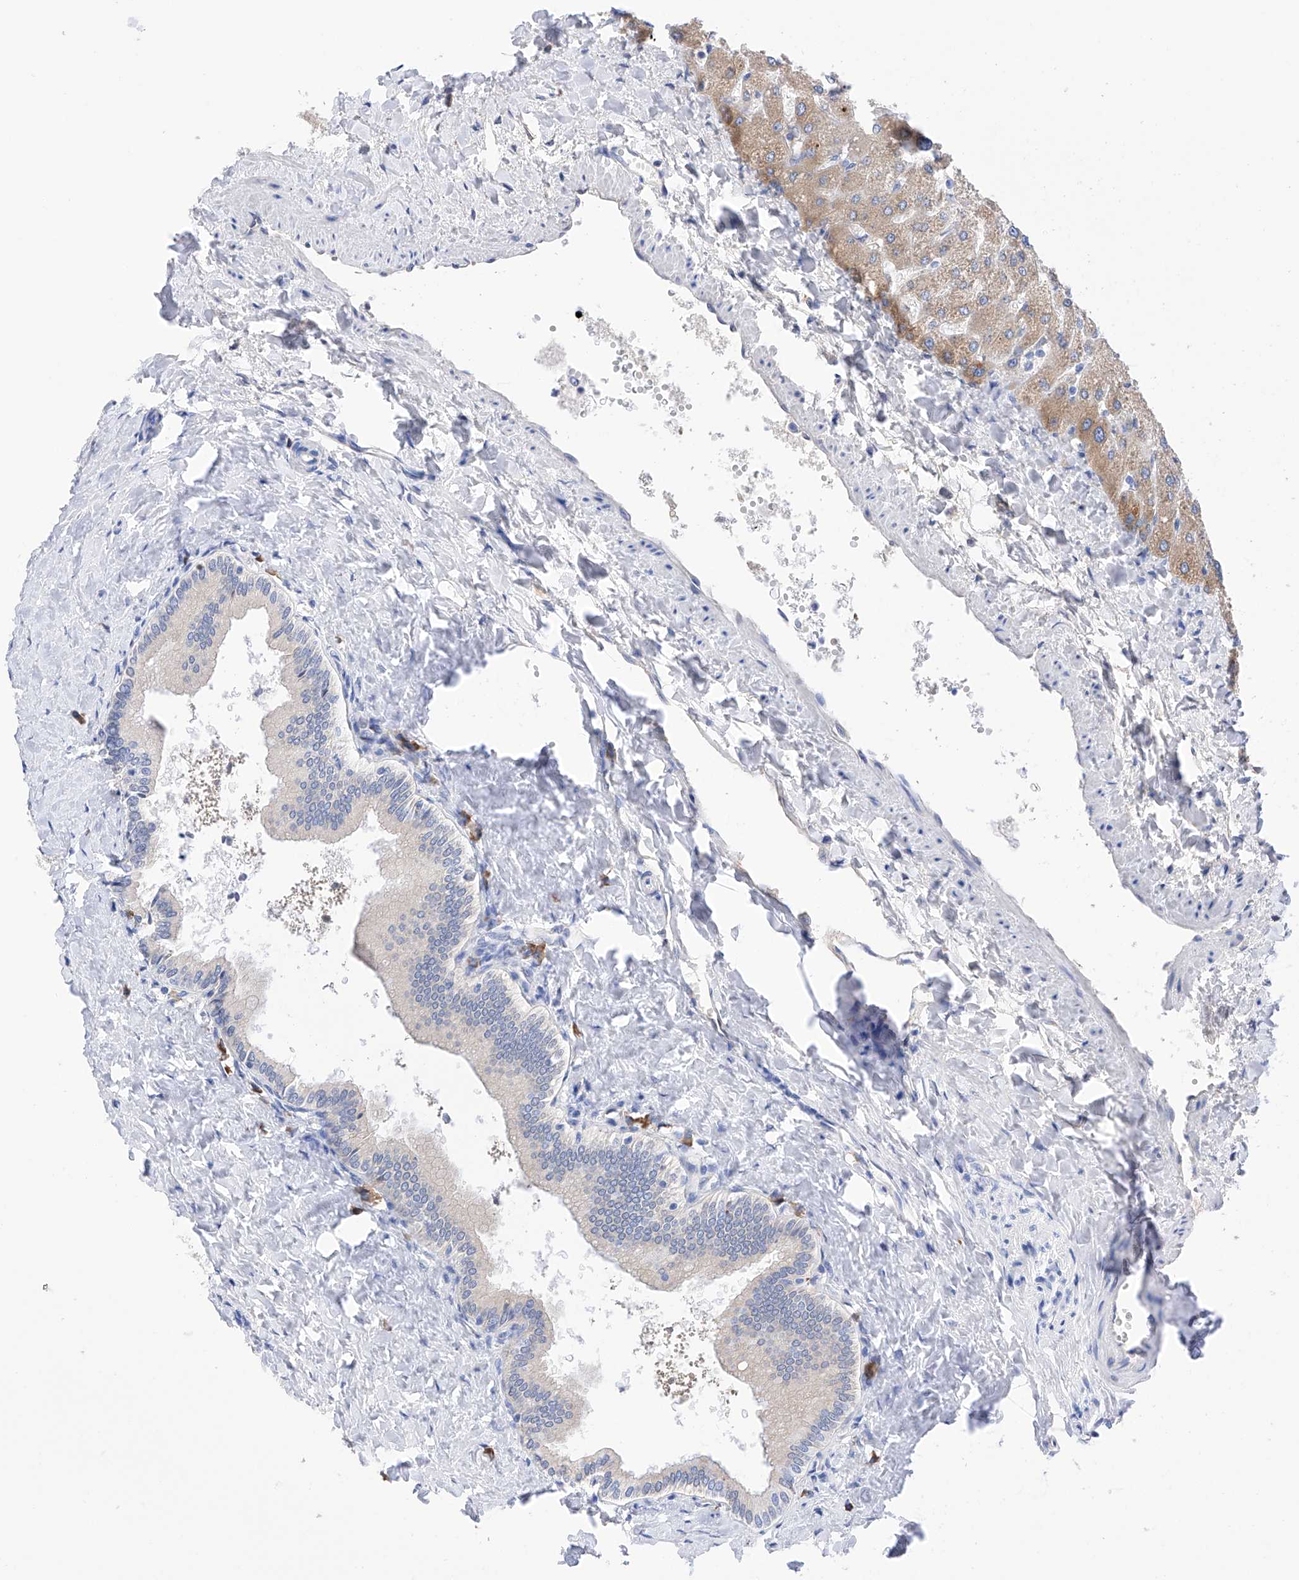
{"staining": {"intensity": "negative", "quantity": "none", "location": "none"}, "tissue": "liver", "cell_type": "Cholangiocytes", "image_type": "normal", "snomed": [{"axis": "morphology", "description": "Normal tissue, NOS"}, {"axis": "topography", "description": "Liver"}], "caption": "There is no significant positivity in cholangiocytes of liver. Nuclei are stained in blue.", "gene": "PDIA5", "patient": {"sex": "male", "age": 55}}